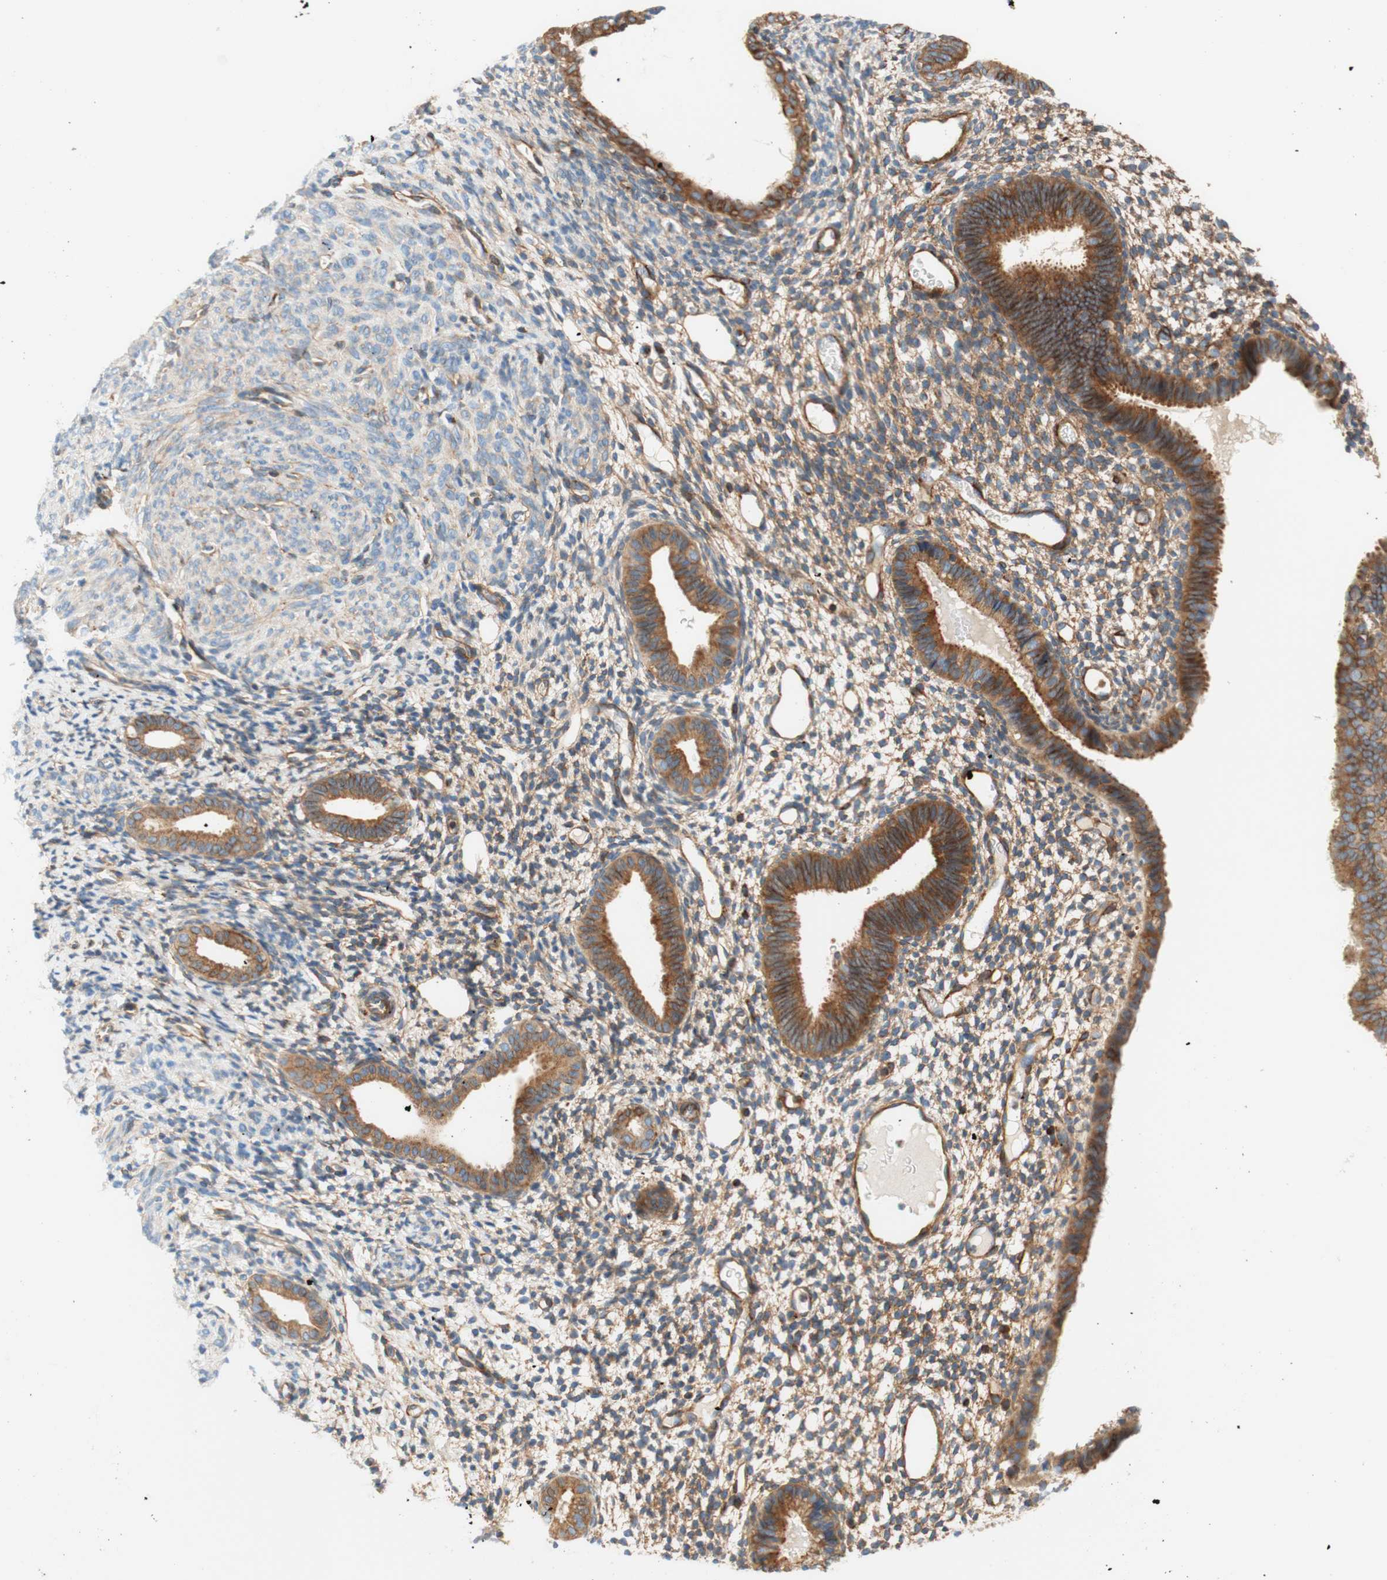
{"staining": {"intensity": "moderate", "quantity": ">75%", "location": "cytoplasmic/membranous"}, "tissue": "endometrium", "cell_type": "Cells in endometrial stroma", "image_type": "normal", "snomed": [{"axis": "morphology", "description": "Normal tissue, NOS"}, {"axis": "topography", "description": "Endometrium"}], "caption": "The immunohistochemical stain highlights moderate cytoplasmic/membranous expression in cells in endometrial stroma of normal endometrium. (brown staining indicates protein expression, while blue staining denotes nuclei).", "gene": "VPS26A", "patient": {"sex": "female", "age": 61}}